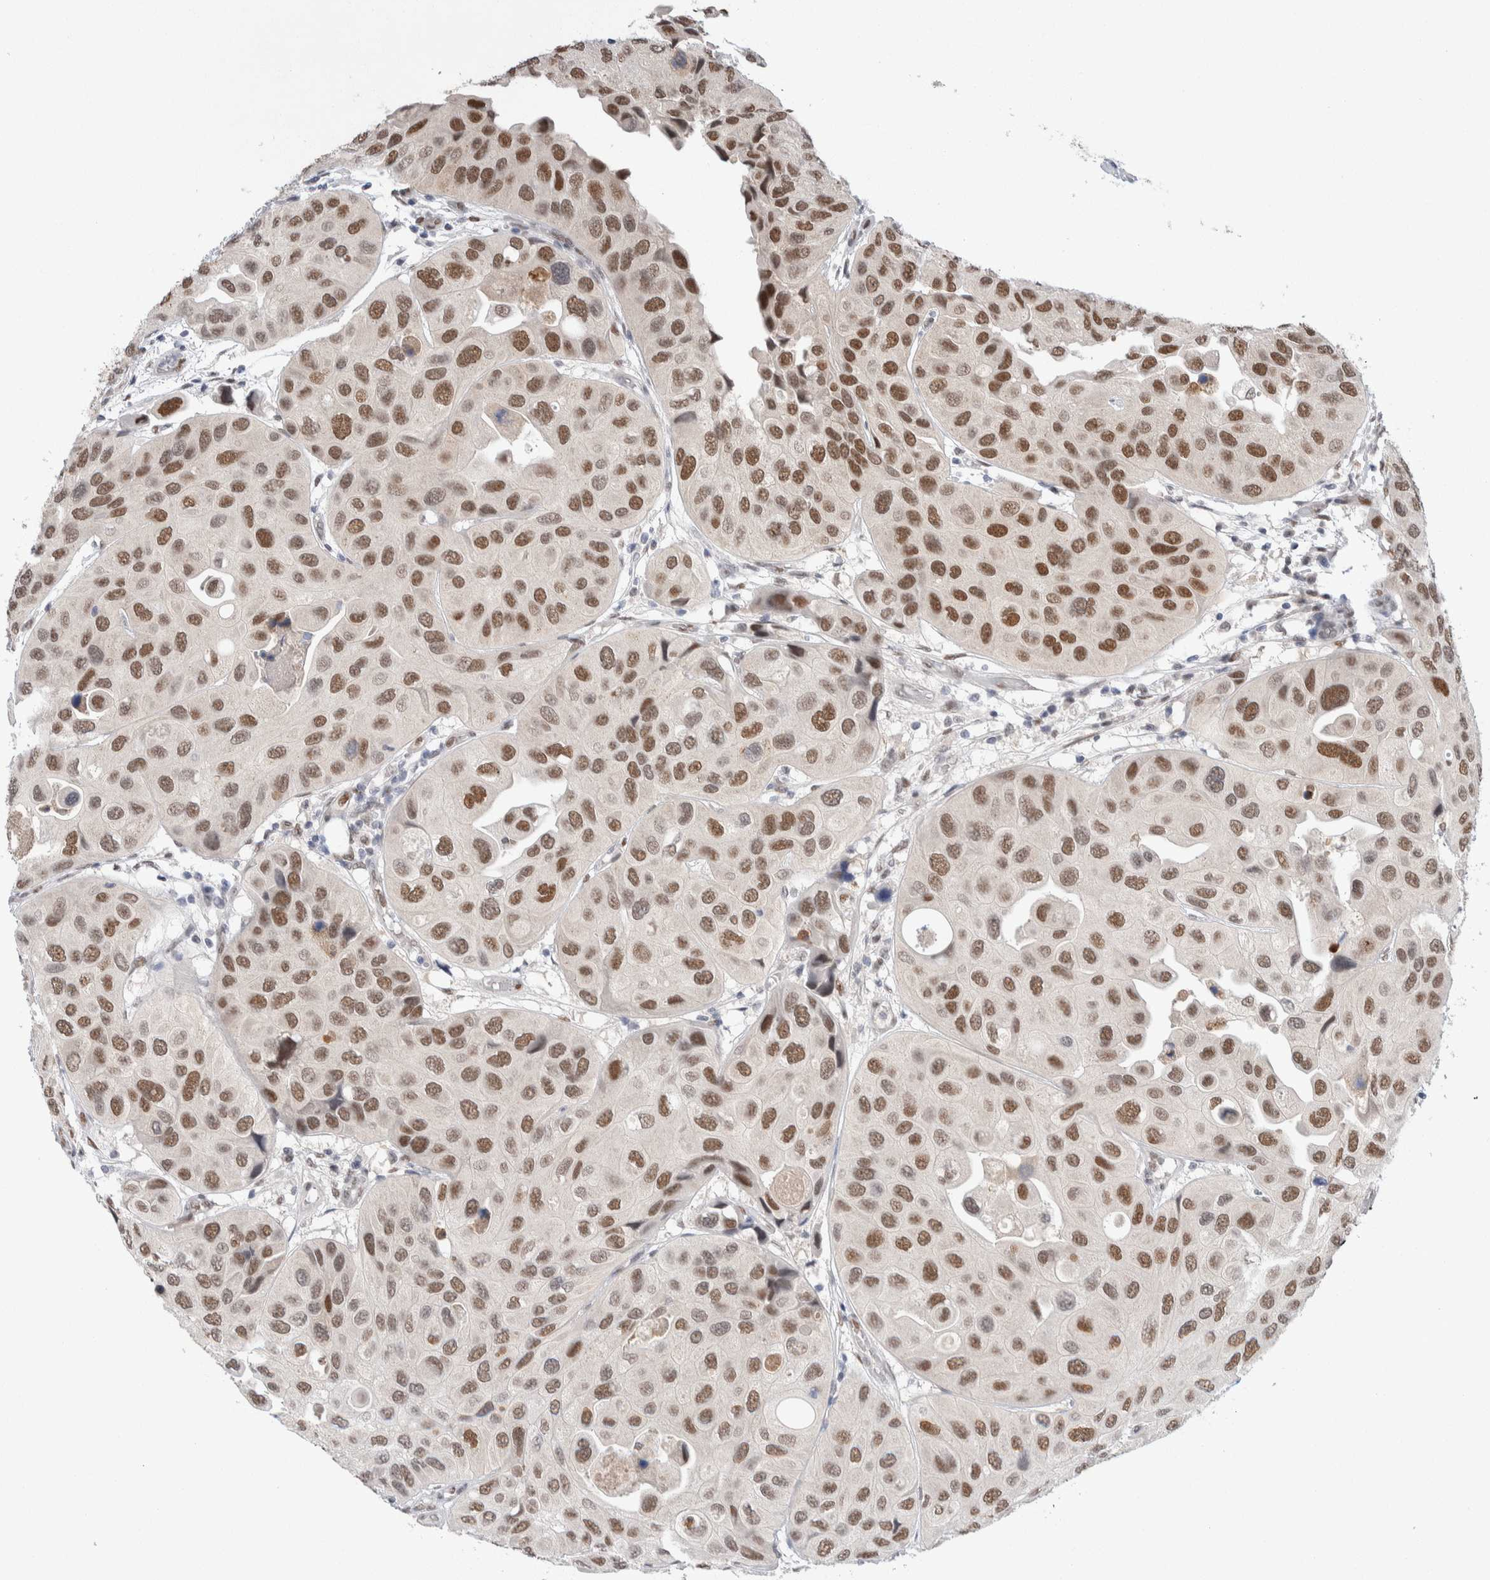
{"staining": {"intensity": "strong", "quantity": ">75%", "location": "nuclear"}, "tissue": "urothelial cancer", "cell_type": "Tumor cells", "image_type": "cancer", "snomed": [{"axis": "morphology", "description": "Urothelial carcinoma, High grade"}, {"axis": "topography", "description": "Urinary bladder"}], "caption": "Human urothelial cancer stained with a protein marker reveals strong staining in tumor cells.", "gene": "PRMT1", "patient": {"sex": "female", "age": 64}}